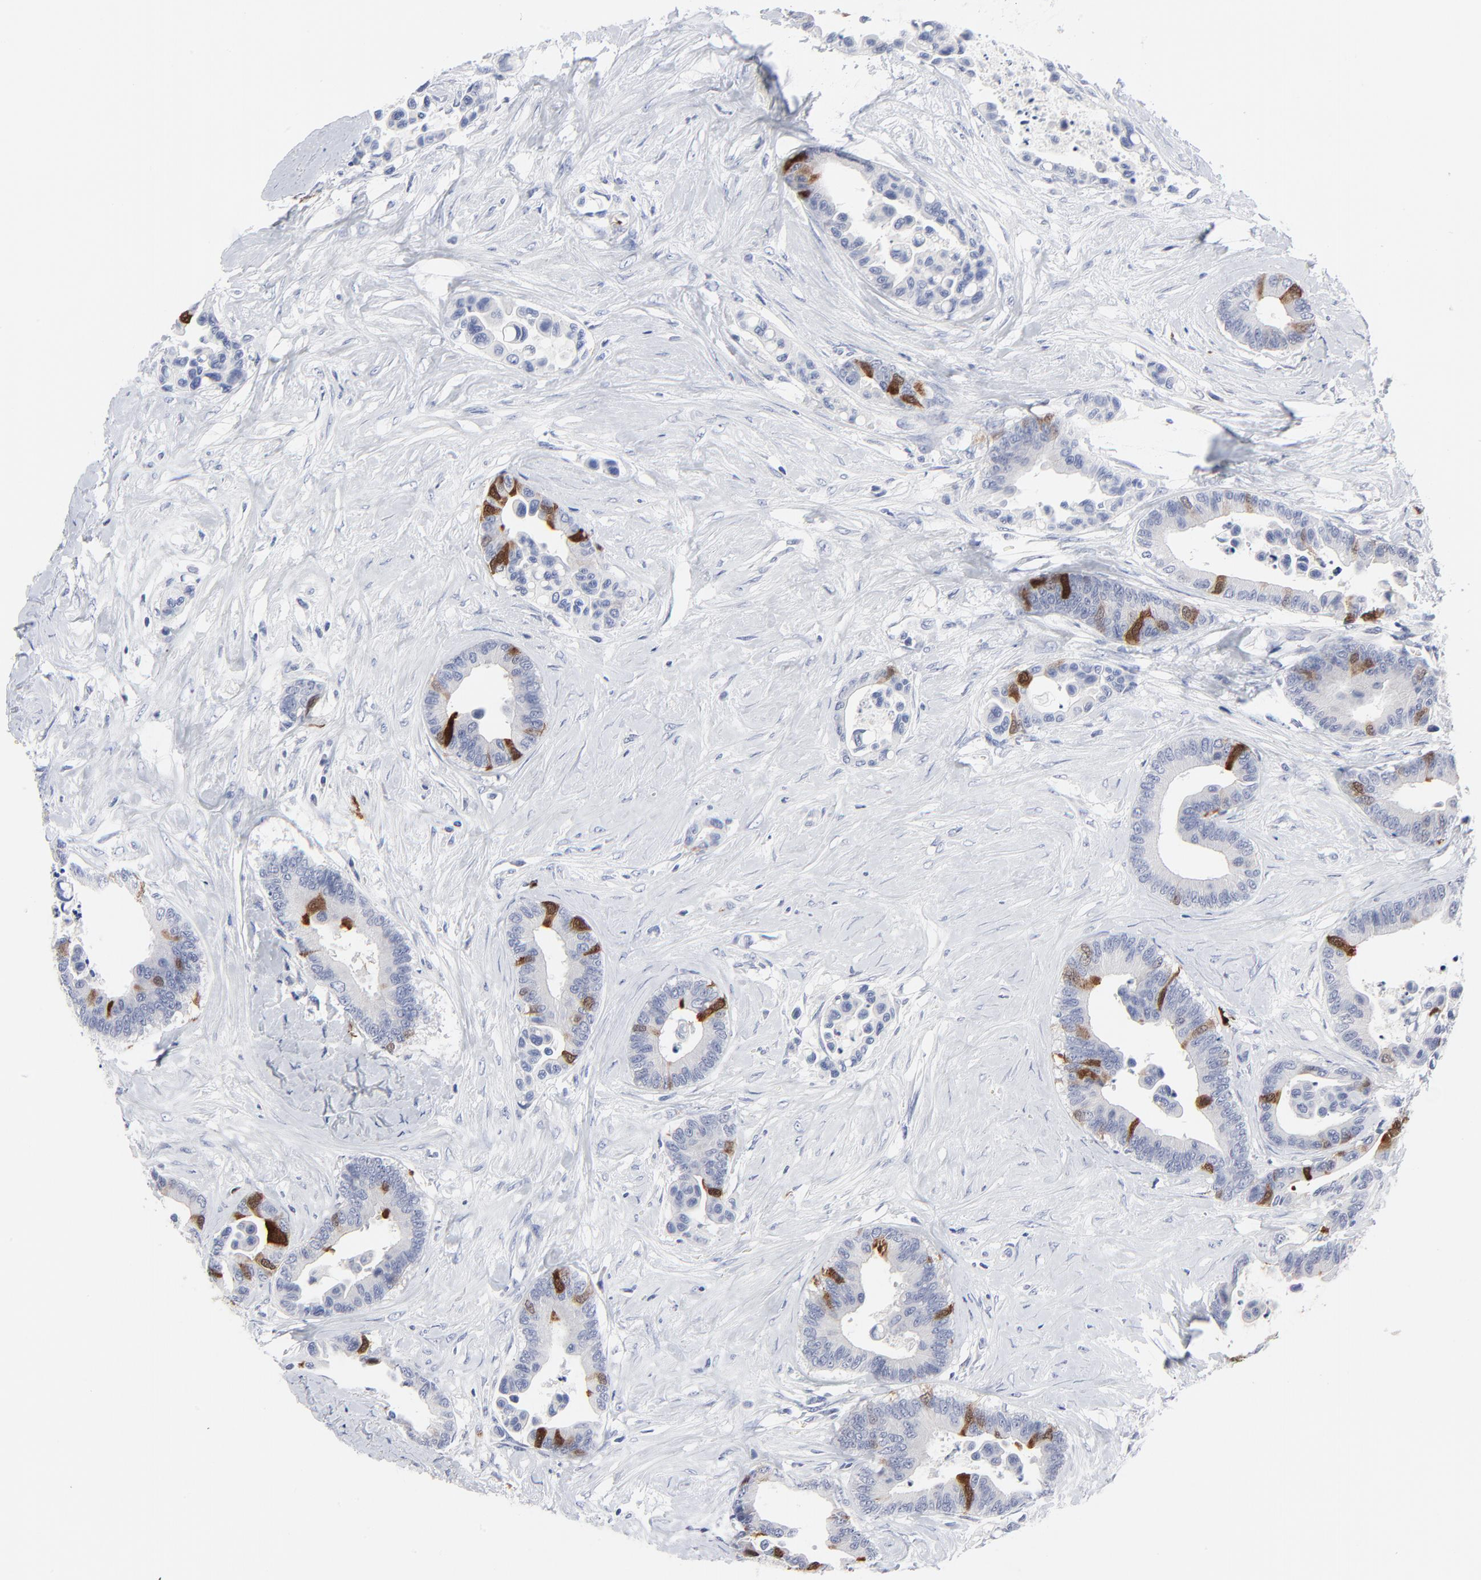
{"staining": {"intensity": "strong", "quantity": "<25%", "location": "cytoplasmic/membranous,nuclear"}, "tissue": "colorectal cancer", "cell_type": "Tumor cells", "image_type": "cancer", "snomed": [{"axis": "morphology", "description": "Adenocarcinoma, NOS"}, {"axis": "topography", "description": "Colon"}], "caption": "Human colorectal cancer (adenocarcinoma) stained for a protein (brown) shows strong cytoplasmic/membranous and nuclear positive staining in approximately <25% of tumor cells.", "gene": "CDK1", "patient": {"sex": "male", "age": 82}}